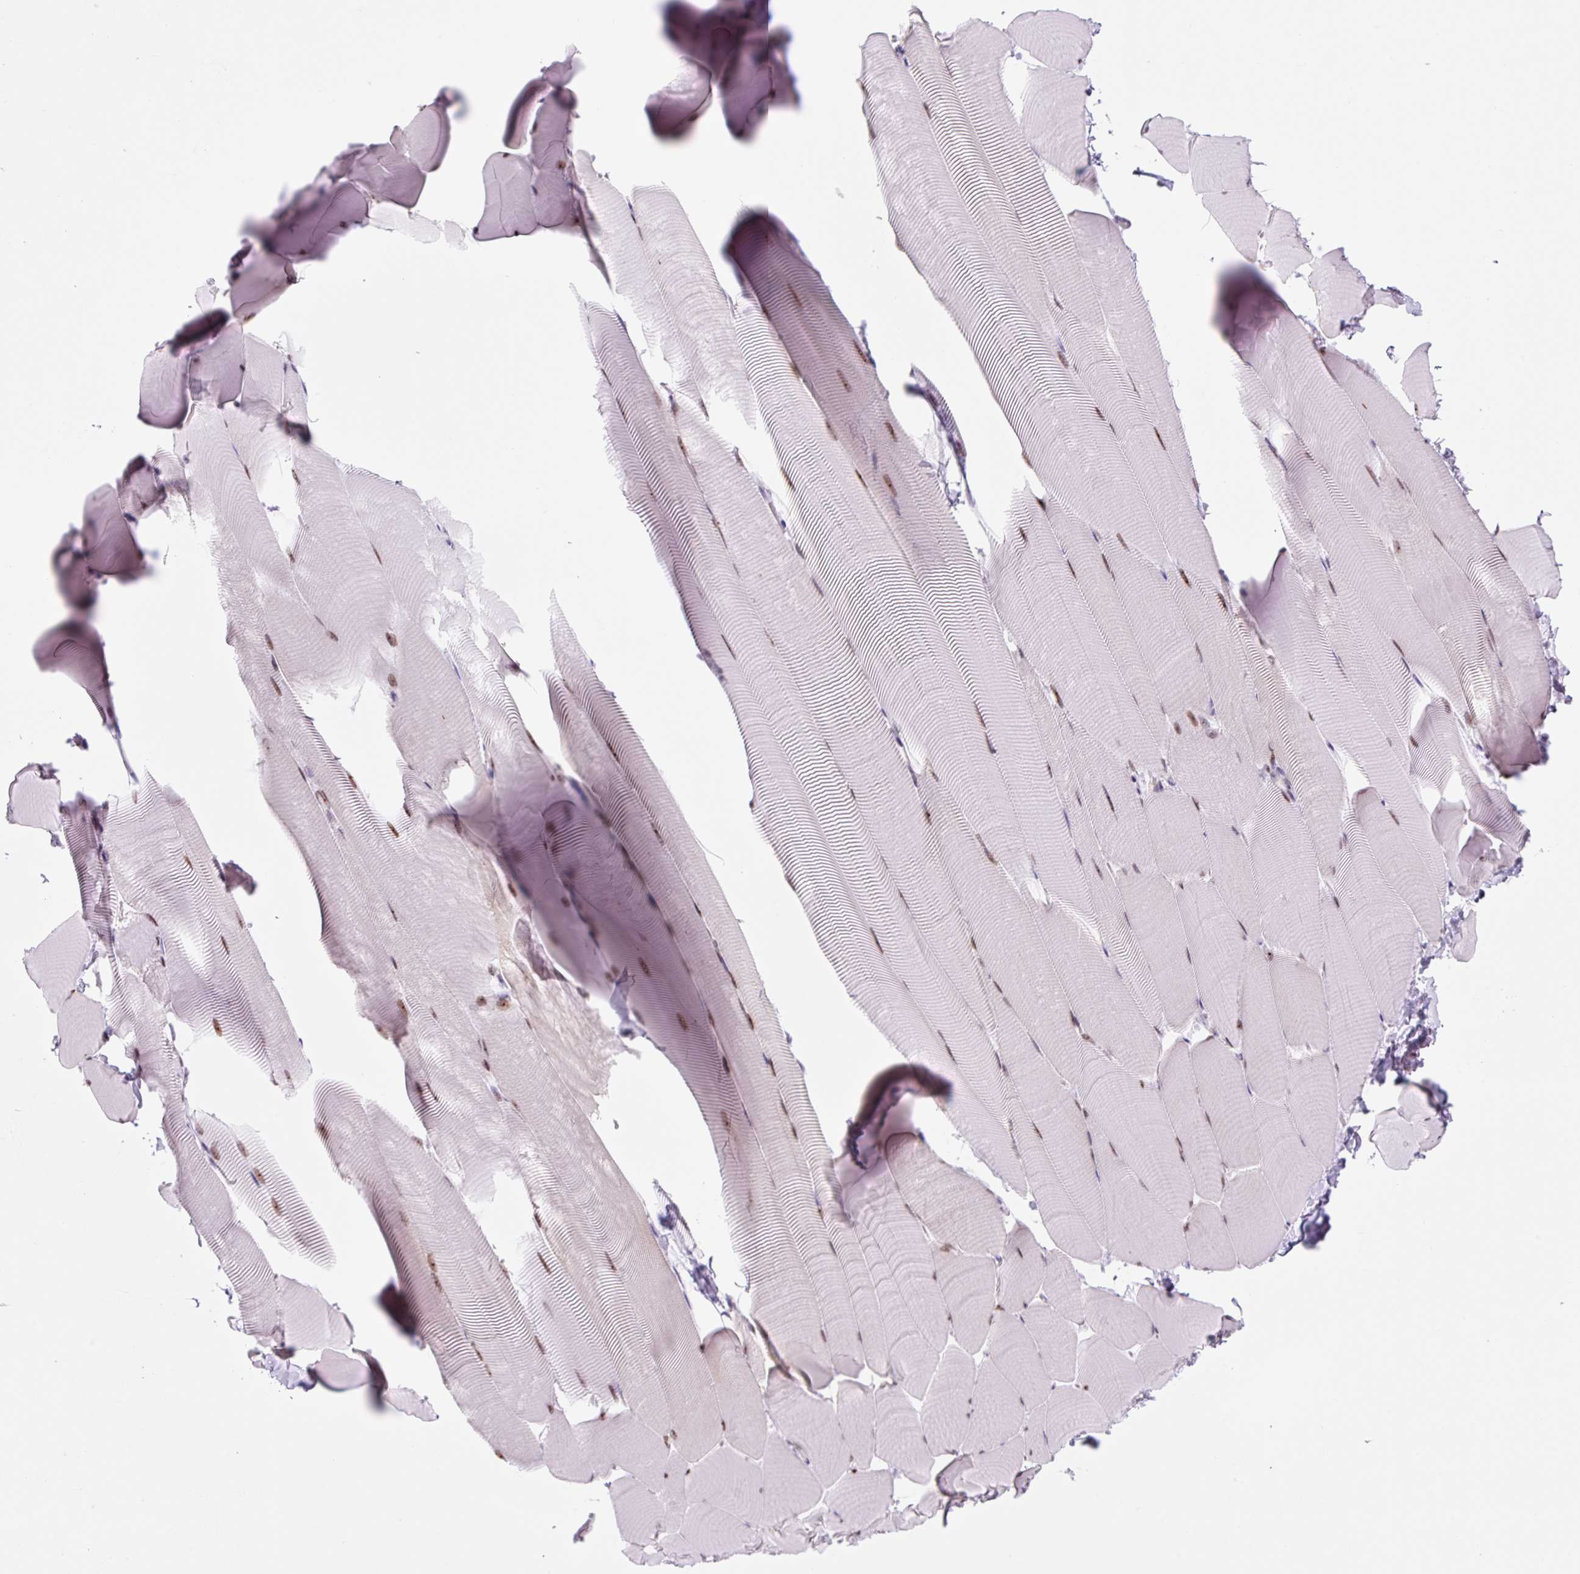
{"staining": {"intensity": "moderate", "quantity": "<25%", "location": "nuclear"}, "tissue": "skeletal muscle", "cell_type": "Myocytes", "image_type": "normal", "snomed": [{"axis": "morphology", "description": "Normal tissue, NOS"}, {"axis": "topography", "description": "Skeletal muscle"}], "caption": "A micrograph of skeletal muscle stained for a protein shows moderate nuclear brown staining in myocytes. (IHC, brightfield microscopy, high magnification).", "gene": "RRS1", "patient": {"sex": "male", "age": 25}}